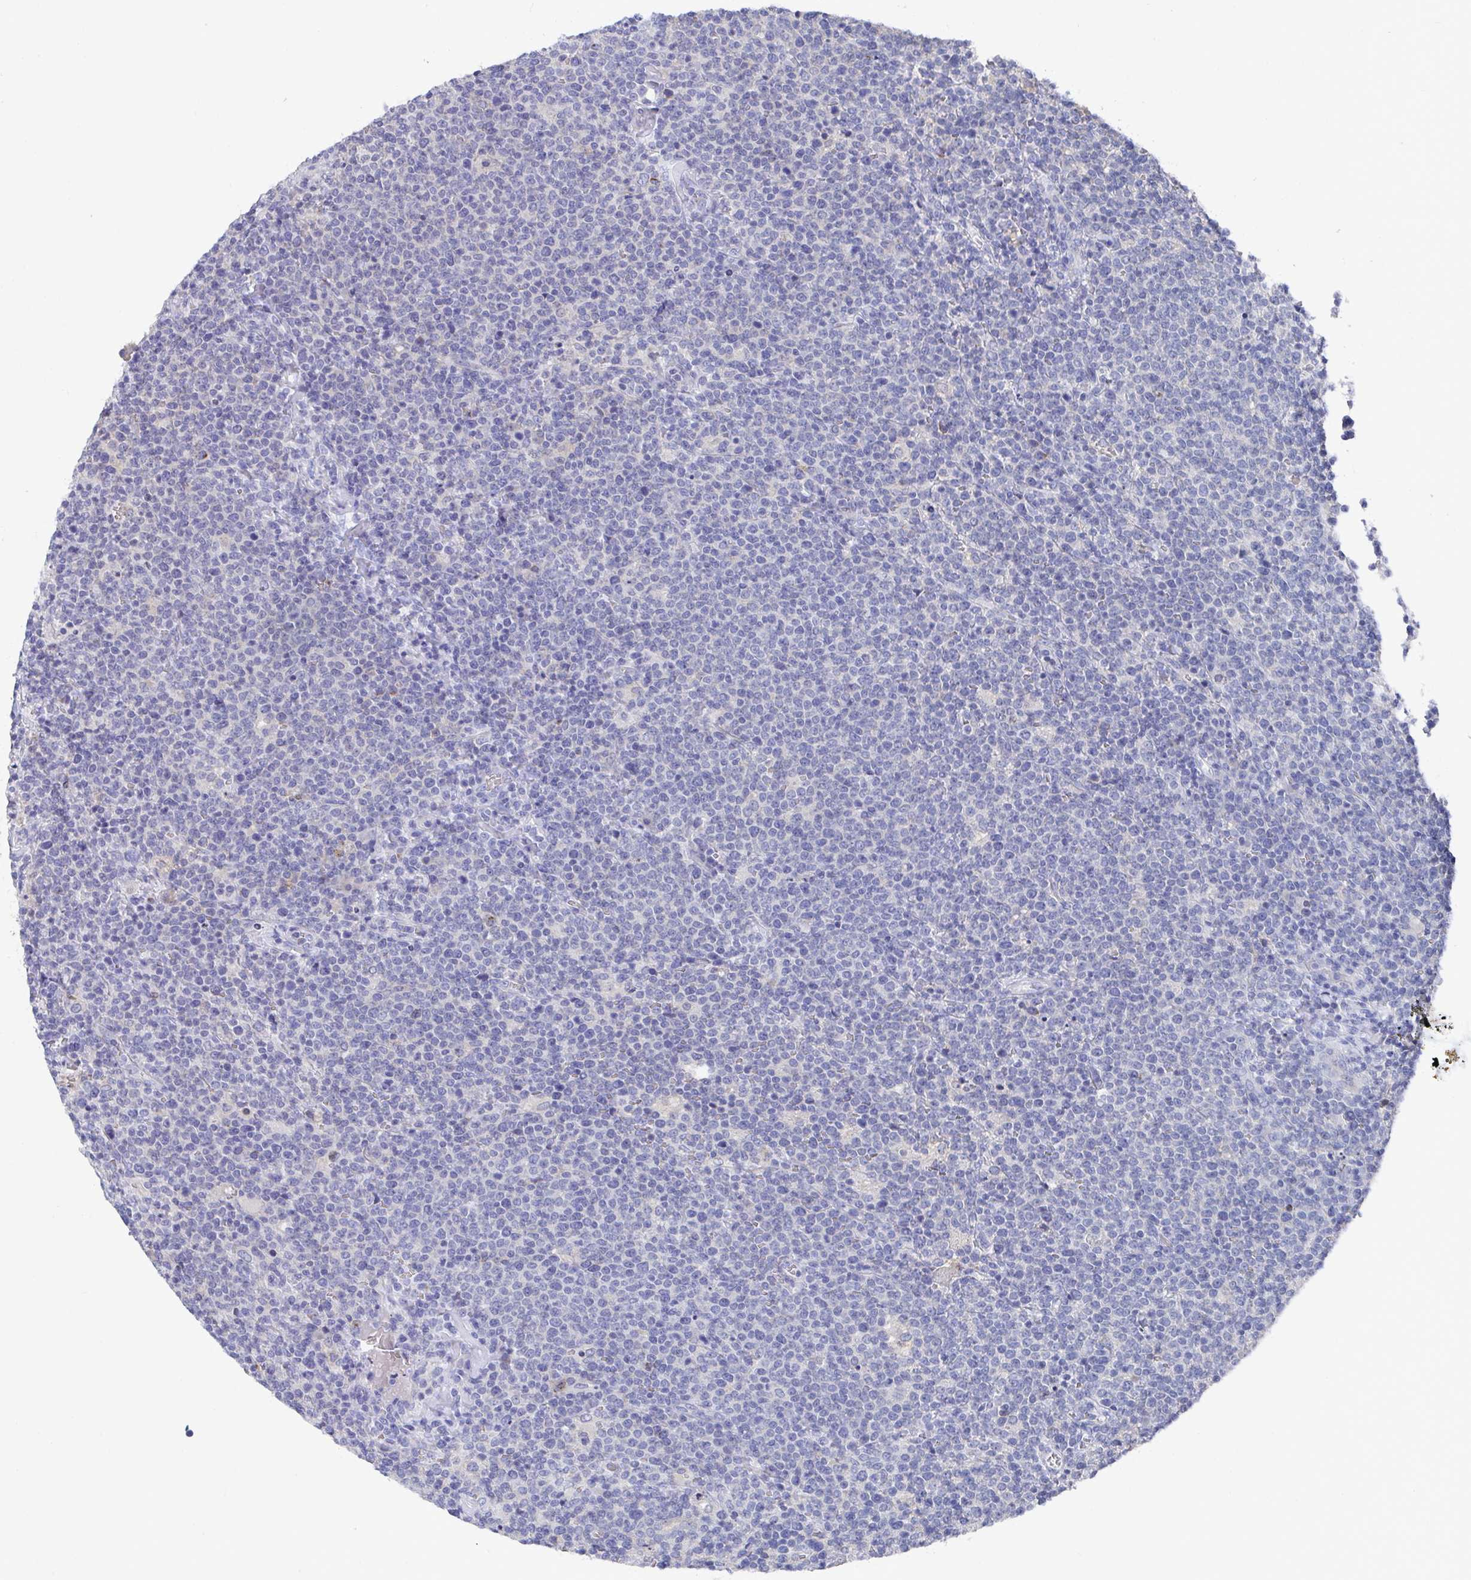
{"staining": {"intensity": "negative", "quantity": "none", "location": "none"}, "tissue": "lymphoma", "cell_type": "Tumor cells", "image_type": "cancer", "snomed": [{"axis": "morphology", "description": "Malignant lymphoma, non-Hodgkin's type, High grade"}, {"axis": "topography", "description": "Lymph node"}], "caption": "Photomicrograph shows no protein expression in tumor cells of lymphoma tissue. The staining was performed using DAB to visualize the protein expression in brown, while the nuclei were stained in blue with hematoxylin (Magnification: 20x).", "gene": "TAS2R39", "patient": {"sex": "male", "age": 61}}